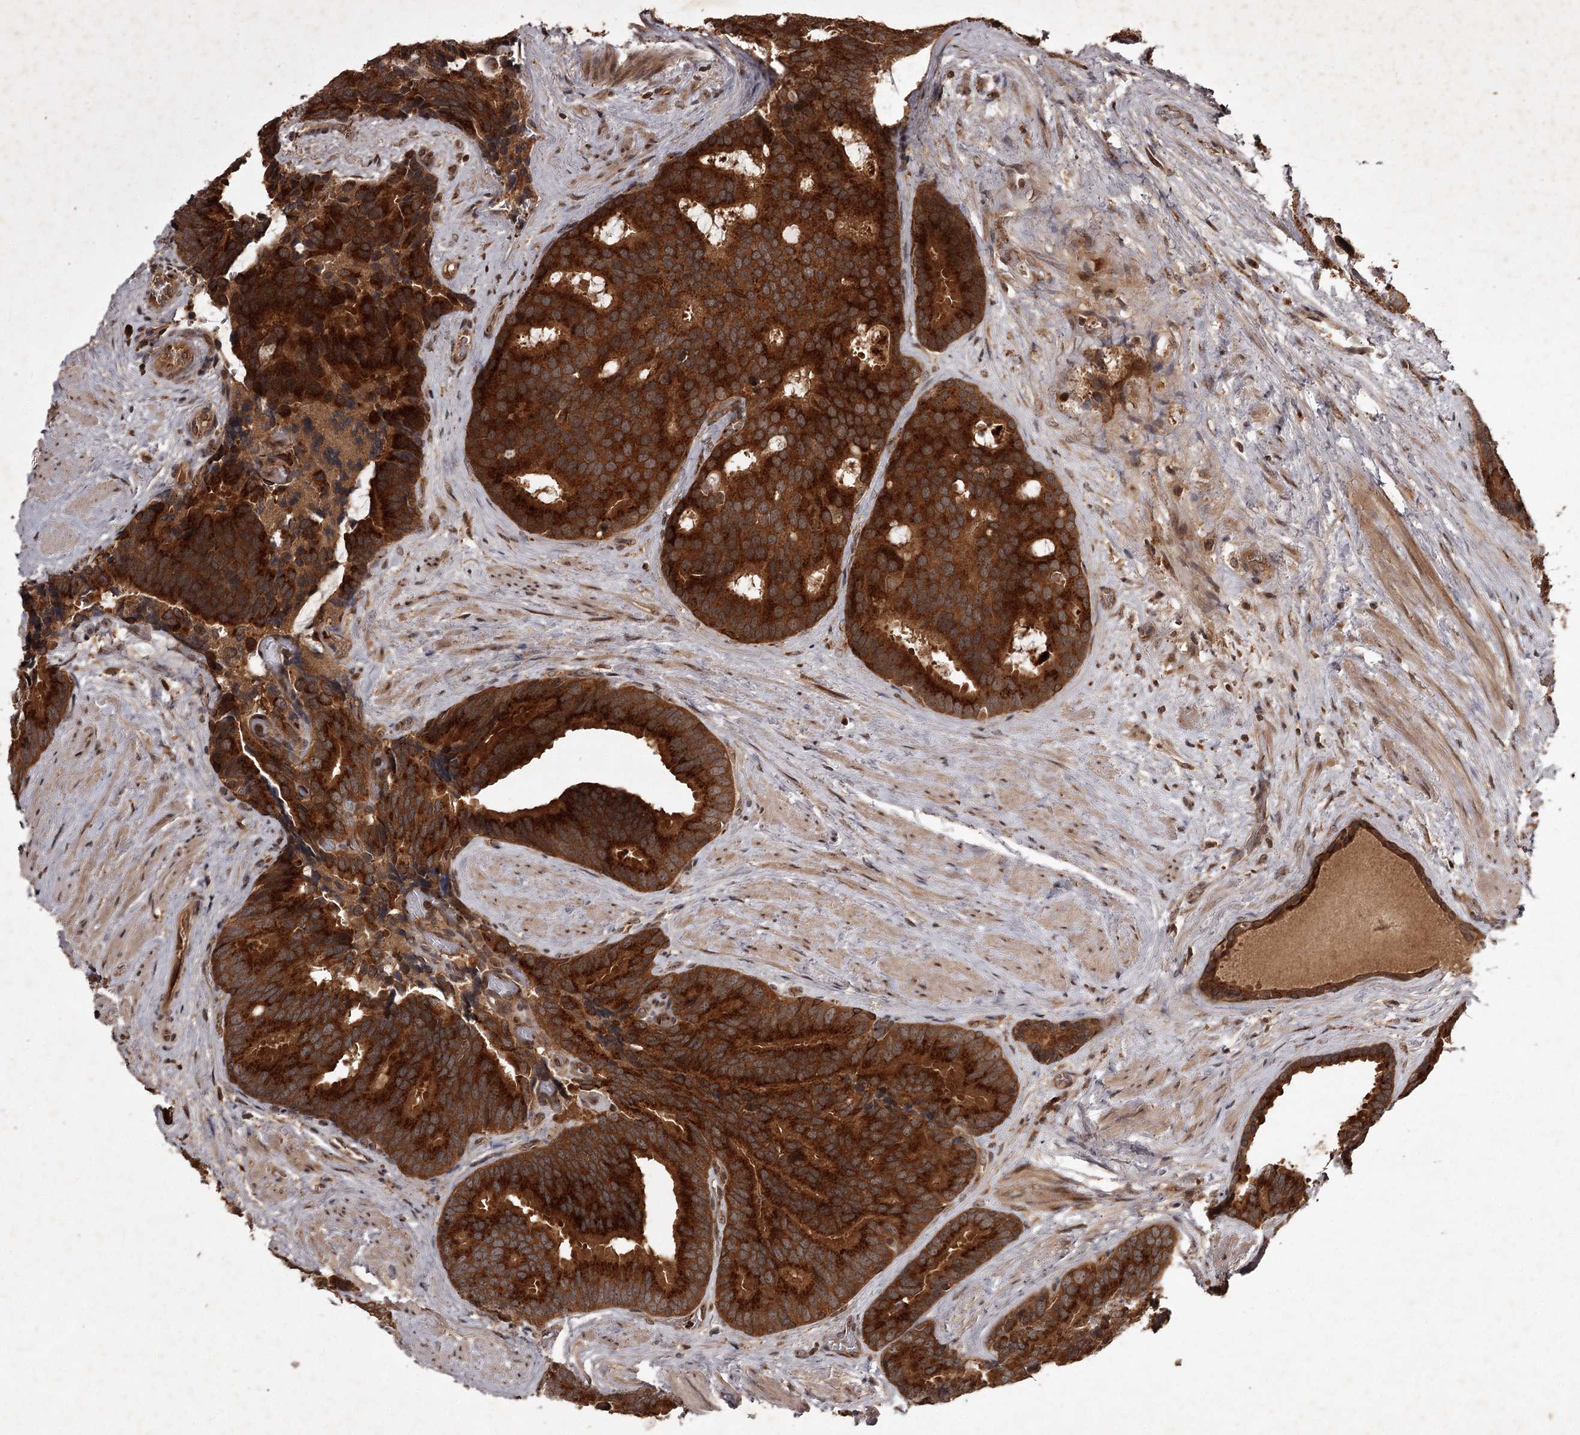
{"staining": {"intensity": "strong", "quantity": ">75%", "location": "cytoplasmic/membranous"}, "tissue": "prostate cancer", "cell_type": "Tumor cells", "image_type": "cancer", "snomed": [{"axis": "morphology", "description": "Adenocarcinoma, Low grade"}, {"axis": "topography", "description": "Prostate"}], "caption": "Immunohistochemical staining of adenocarcinoma (low-grade) (prostate) demonstrates high levels of strong cytoplasmic/membranous protein staining in about >75% of tumor cells. (IHC, brightfield microscopy, high magnification).", "gene": "TBC1D23", "patient": {"sex": "male", "age": 71}}